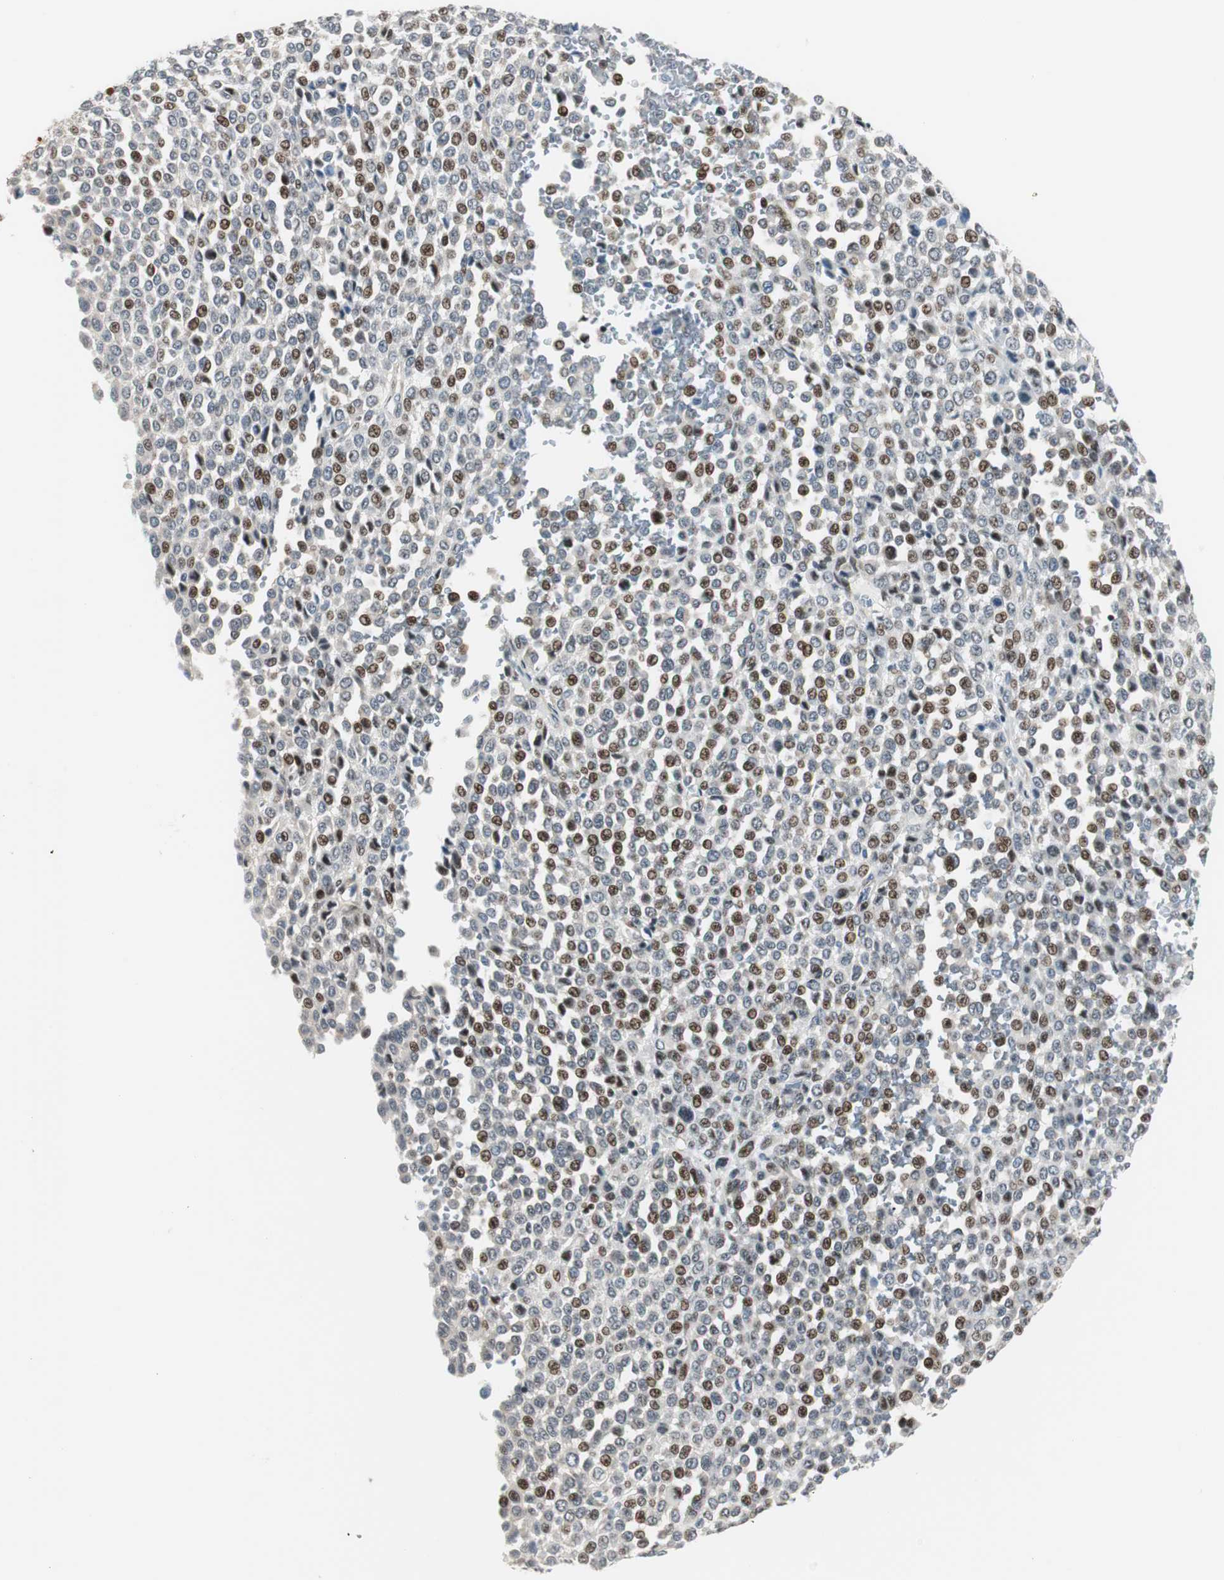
{"staining": {"intensity": "moderate", "quantity": "25%-75%", "location": "nuclear"}, "tissue": "melanoma", "cell_type": "Tumor cells", "image_type": "cancer", "snomed": [{"axis": "morphology", "description": "Malignant melanoma, Metastatic site"}, {"axis": "topography", "description": "Pancreas"}], "caption": "IHC staining of malignant melanoma (metastatic site), which exhibits medium levels of moderate nuclear expression in about 25%-75% of tumor cells indicating moderate nuclear protein staining. The staining was performed using DAB (brown) for protein detection and nuclei were counterstained in hematoxylin (blue).", "gene": "RAD1", "patient": {"sex": "female", "age": 30}}